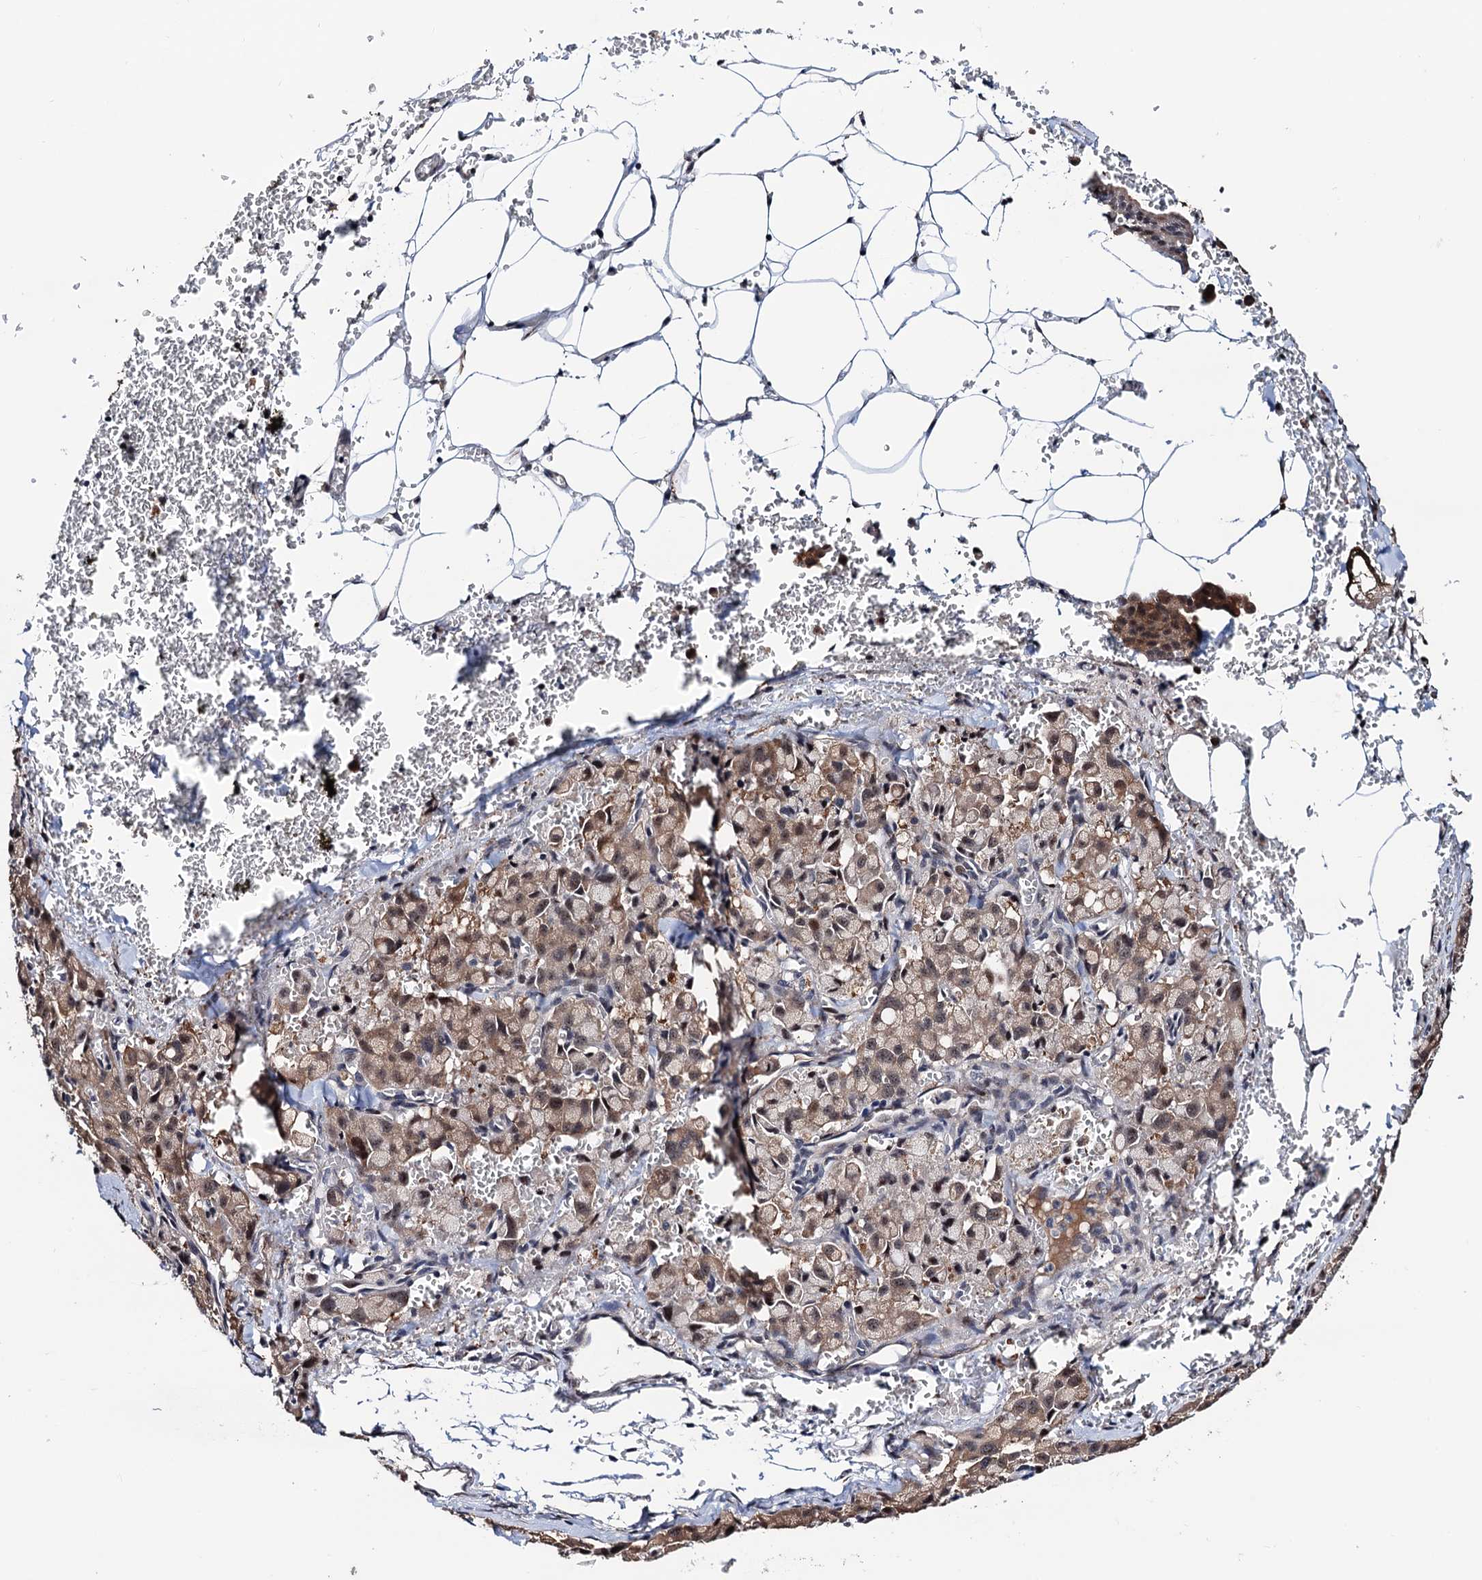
{"staining": {"intensity": "moderate", "quantity": ">75%", "location": "cytoplasmic/membranous,nuclear"}, "tissue": "pancreatic cancer", "cell_type": "Tumor cells", "image_type": "cancer", "snomed": [{"axis": "morphology", "description": "Adenocarcinoma, NOS"}, {"axis": "topography", "description": "Pancreas"}], "caption": "High-magnification brightfield microscopy of pancreatic cancer stained with DAB (brown) and counterstained with hematoxylin (blue). tumor cells exhibit moderate cytoplasmic/membranous and nuclear expression is seen in approximately>75% of cells.", "gene": "FAM222A", "patient": {"sex": "male", "age": 65}}